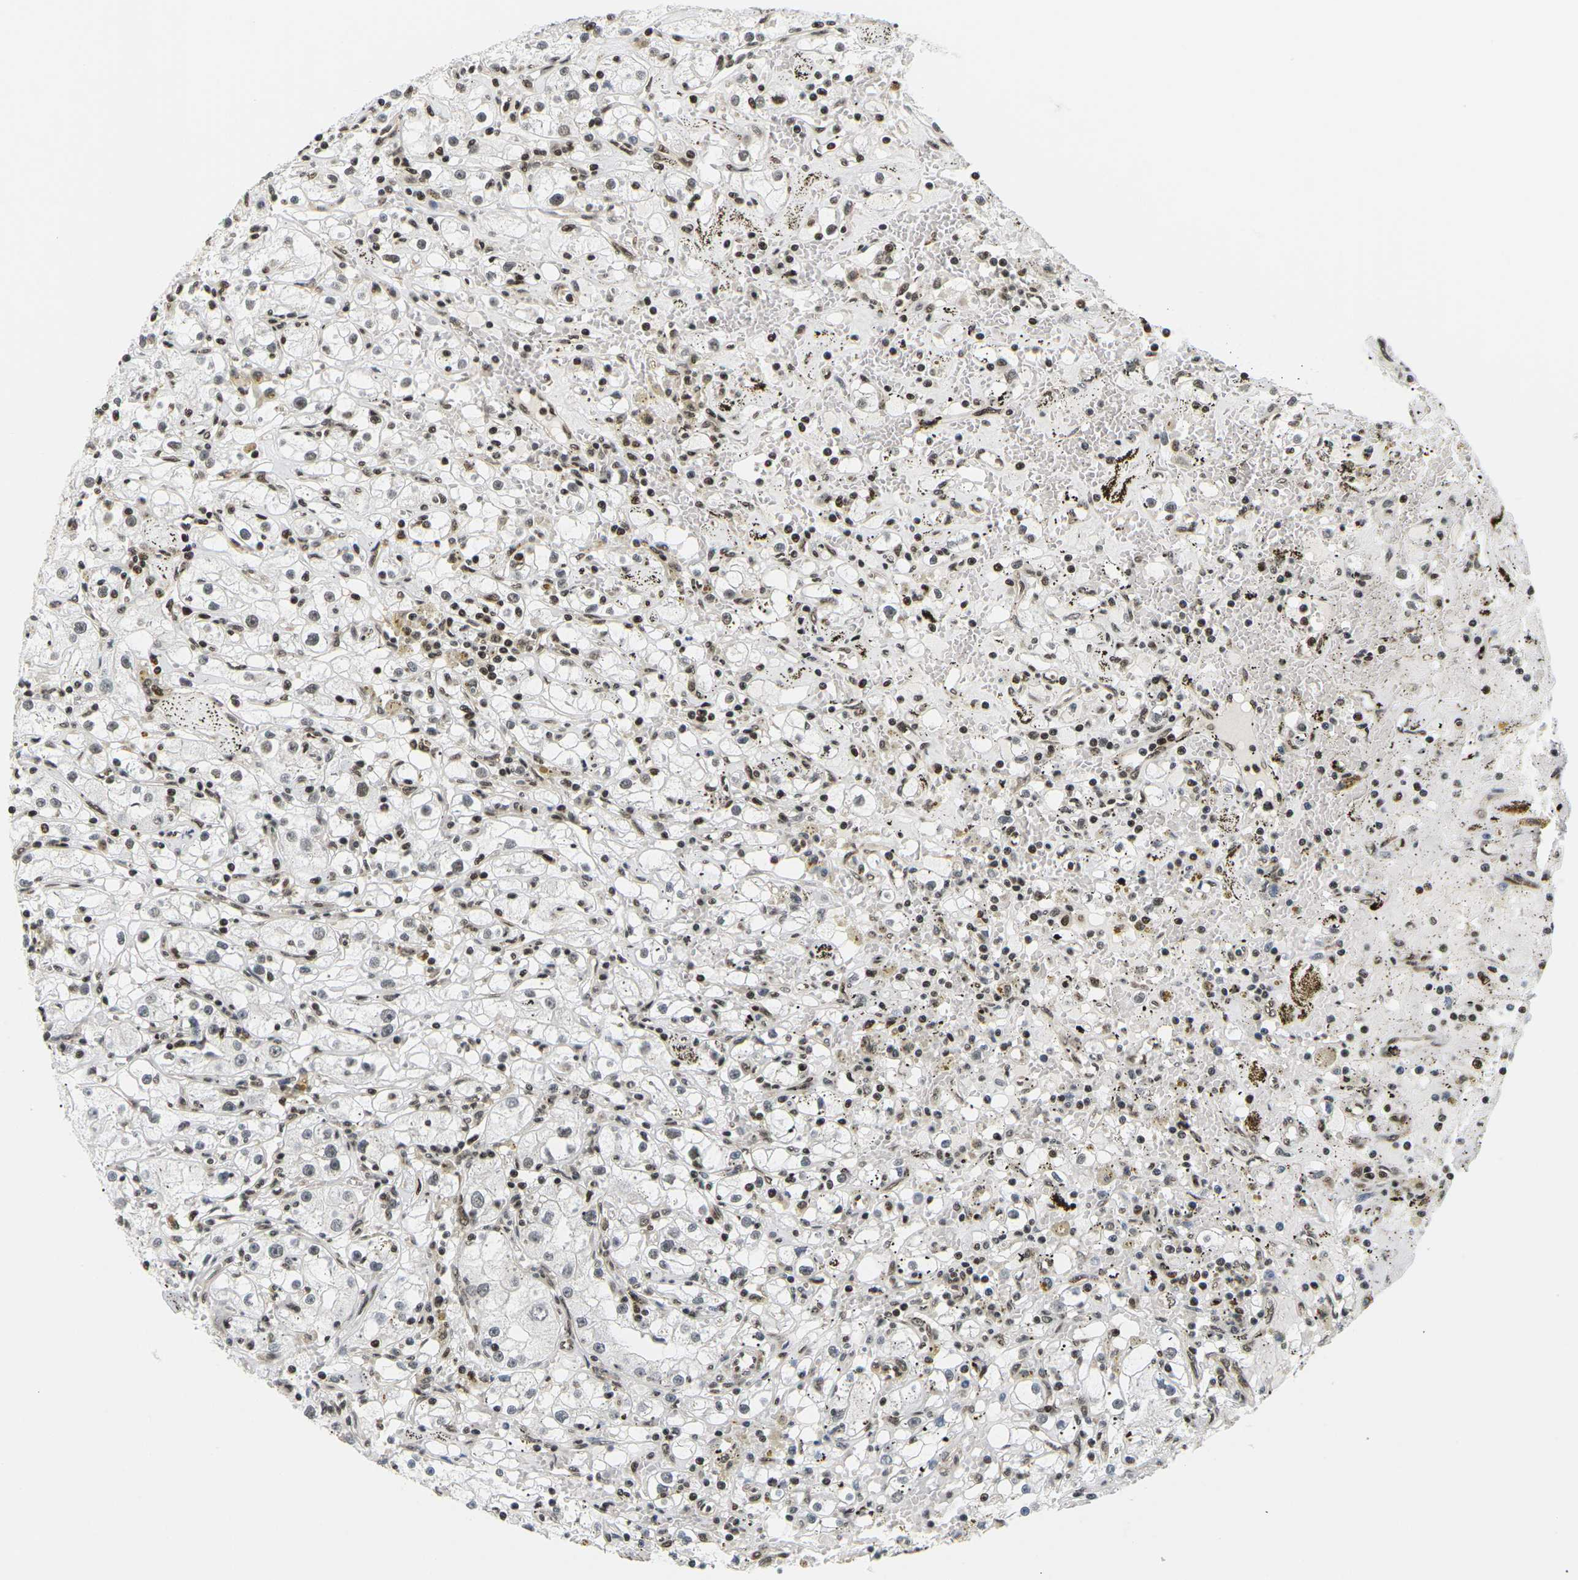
{"staining": {"intensity": "weak", "quantity": "25%-75%", "location": "nuclear"}, "tissue": "renal cancer", "cell_type": "Tumor cells", "image_type": "cancer", "snomed": [{"axis": "morphology", "description": "Adenocarcinoma, NOS"}, {"axis": "topography", "description": "Kidney"}], "caption": "Tumor cells display low levels of weak nuclear positivity in approximately 25%-75% of cells in renal cancer.", "gene": "CELF1", "patient": {"sex": "male", "age": 56}}